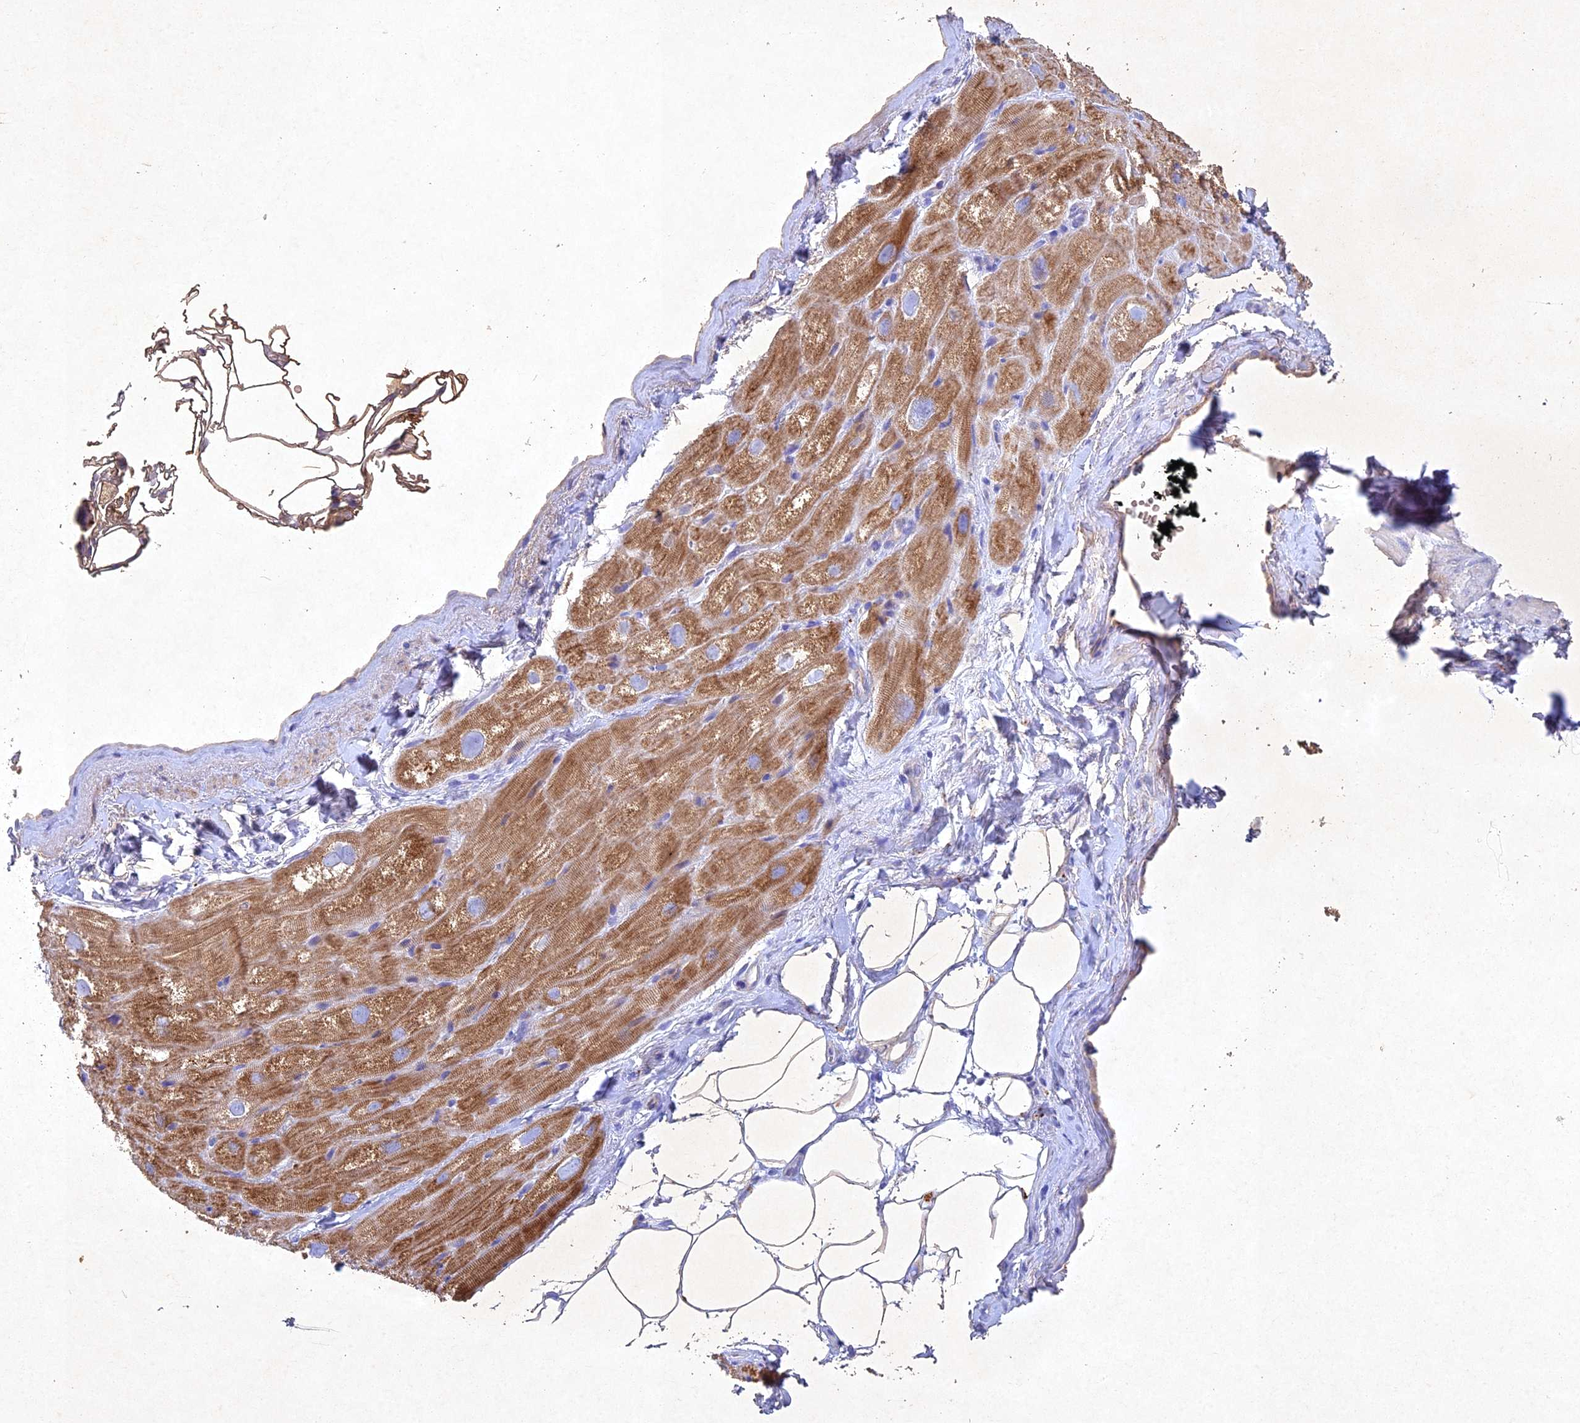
{"staining": {"intensity": "strong", "quantity": ">75%", "location": "cytoplasmic/membranous"}, "tissue": "heart muscle", "cell_type": "Cardiomyocytes", "image_type": "normal", "snomed": [{"axis": "morphology", "description": "Normal tissue, NOS"}, {"axis": "topography", "description": "Heart"}], "caption": "This image demonstrates unremarkable heart muscle stained with IHC to label a protein in brown. The cytoplasmic/membranous of cardiomyocytes show strong positivity for the protein. Nuclei are counter-stained blue.", "gene": "NDUFV1", "patient": {"sex": "male", "age": 50}}